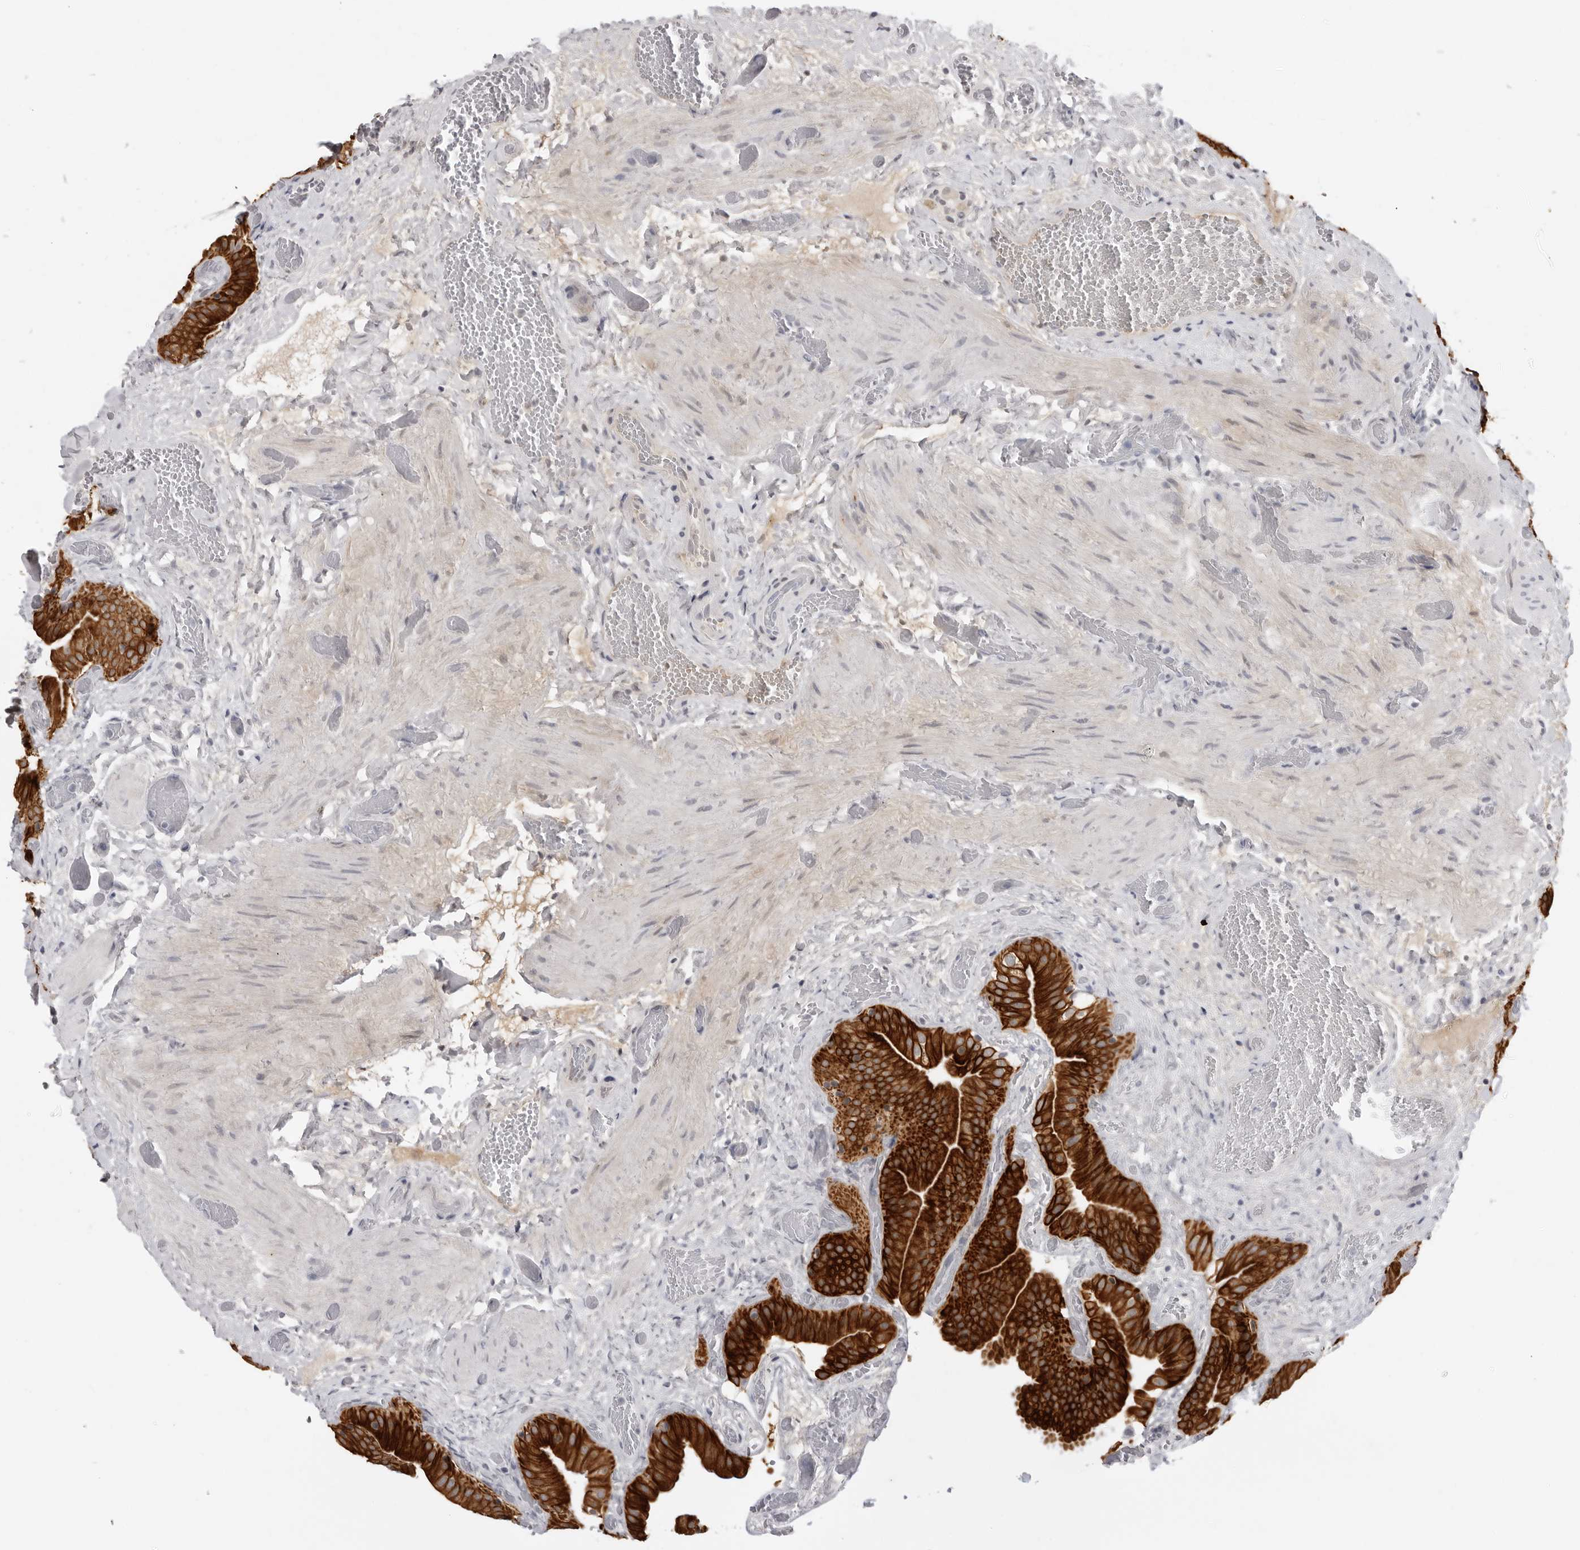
{"staining": {"intensity": "strong", "quantity": ">75%", "location": "cytoplasmic/membranous"}, "tissue": "gallbladder", "cell_type": "Glandular cells", "image_type": "normal", "snomed": [{"axis": "morphology", "description": "Normal tissue, NOS"}, {"axis": "topography", "description": "Gallbladder"}], "caption": "Immunohistochemical staining of normal gallbladder shows strong cytoplasmic/membranous protein positivity in approximately >75% of glandular cells. The staining is performed using DAB (3,3'-diaminobenzidine) brown chromogen to label protein expression. The nuclei are counter-stained blue using hematoxylin.", "gene": "SERPINF2", "patient": {"sex": "female", "age": 64}}